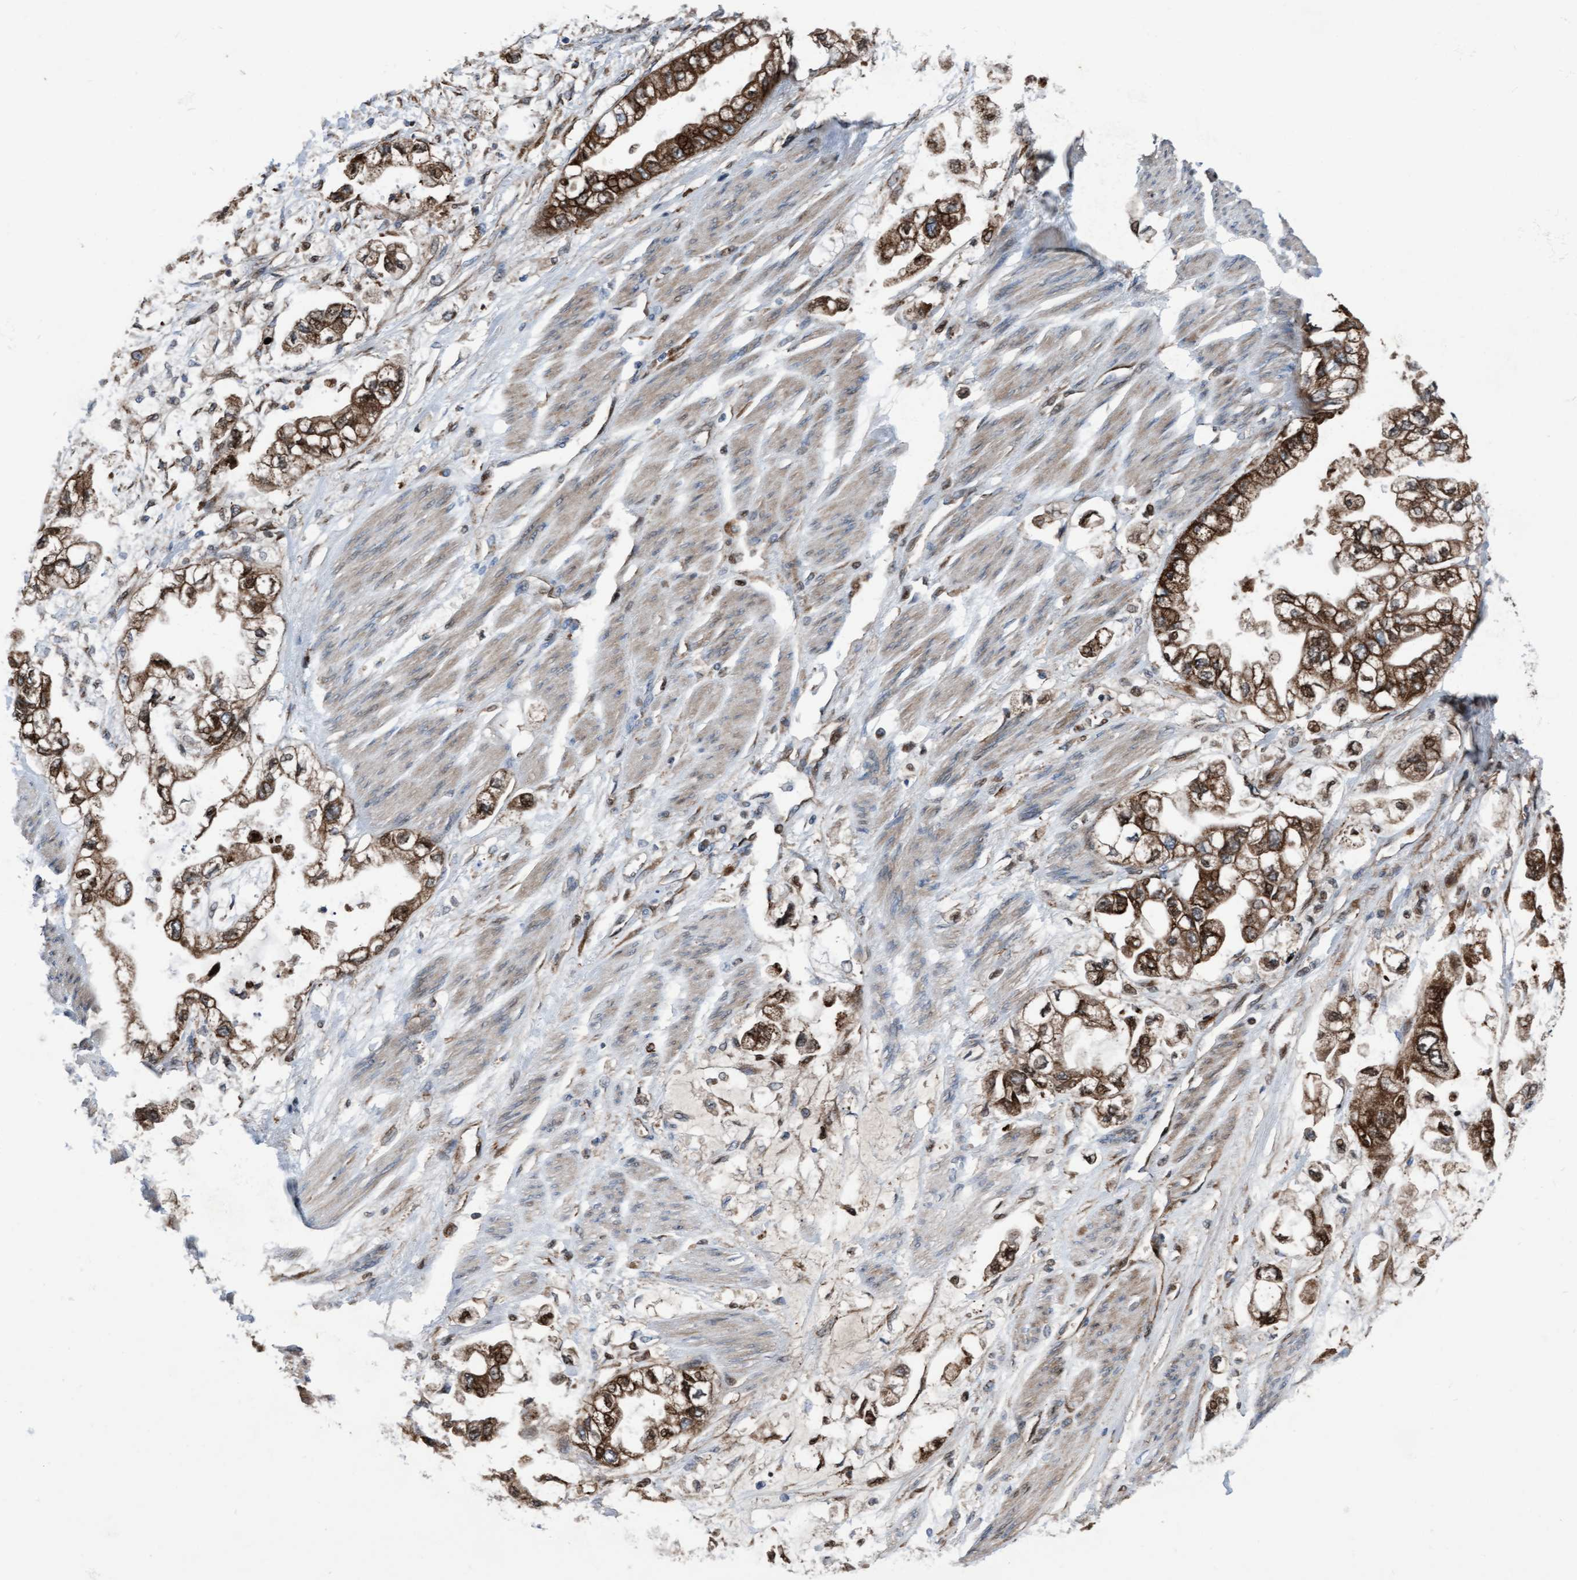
{"staining": {"intensity": "strong", "quantity": ">75%", "location": "cytoplasmic/membranous"}, "tissue": "stomach cancer", "cell_type": "Tumor cells", "image_type": "cancer", "snomed": [{"axis": "morphology", "description": "Normal tissue, NOS"}, {"axis": "morphology", "description": "Adenocarcinoma, NOS"}, {"axis": "topography", "description": "Stomach"}], "caption": "Adenocarcinoma (stomach) tissue shows strong cytoplasmic/membranous staining in approximately >75% of tumor cells (DAB (3,3'-diaminobenzidine) IHC with brightfield microscopy, high magnification).", "gene": "KLHL26", "patient": {"sex": "male", "age": 62}}